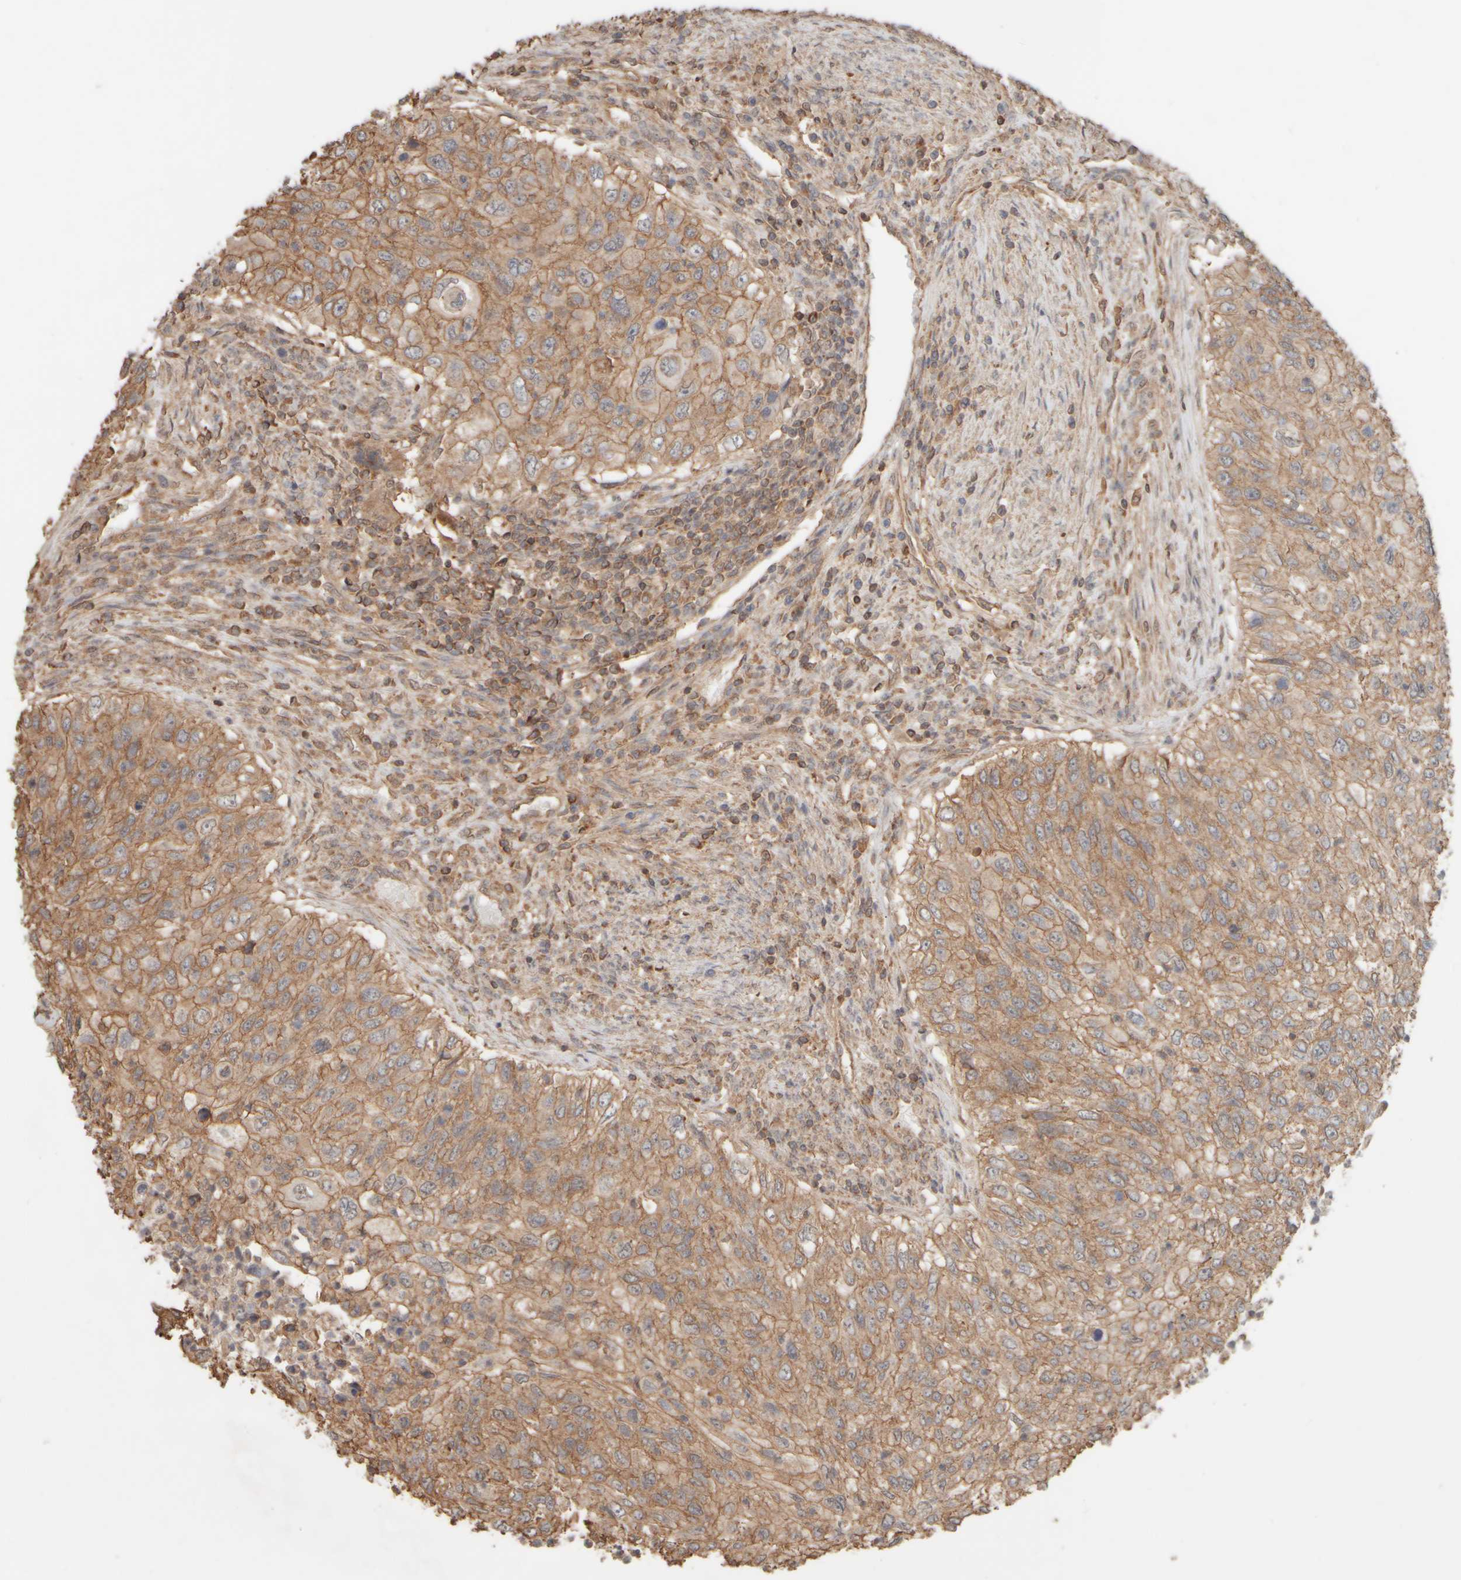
{"staining": {"intensity": "moderate", "quantity": ">75%", "location": "cytoplasmic/membranous"}, "tissue": "urothelial cancer", "cell_type": "Tumor cells", "image_type": "cancer", "snomed": [{"axis": "morphology", "description": "Urothelial carcinoma, High grade"}, {"axis": "topography", "description": "Urinary bladder"}], "caption": "Tumor cells display medium levels of moderate cytoplasmic/membranous positivity in about >75% of cells in human urothelial cancer.", "gene": "EIF2B3", "patient": {"sex": "female", "age": 60}}